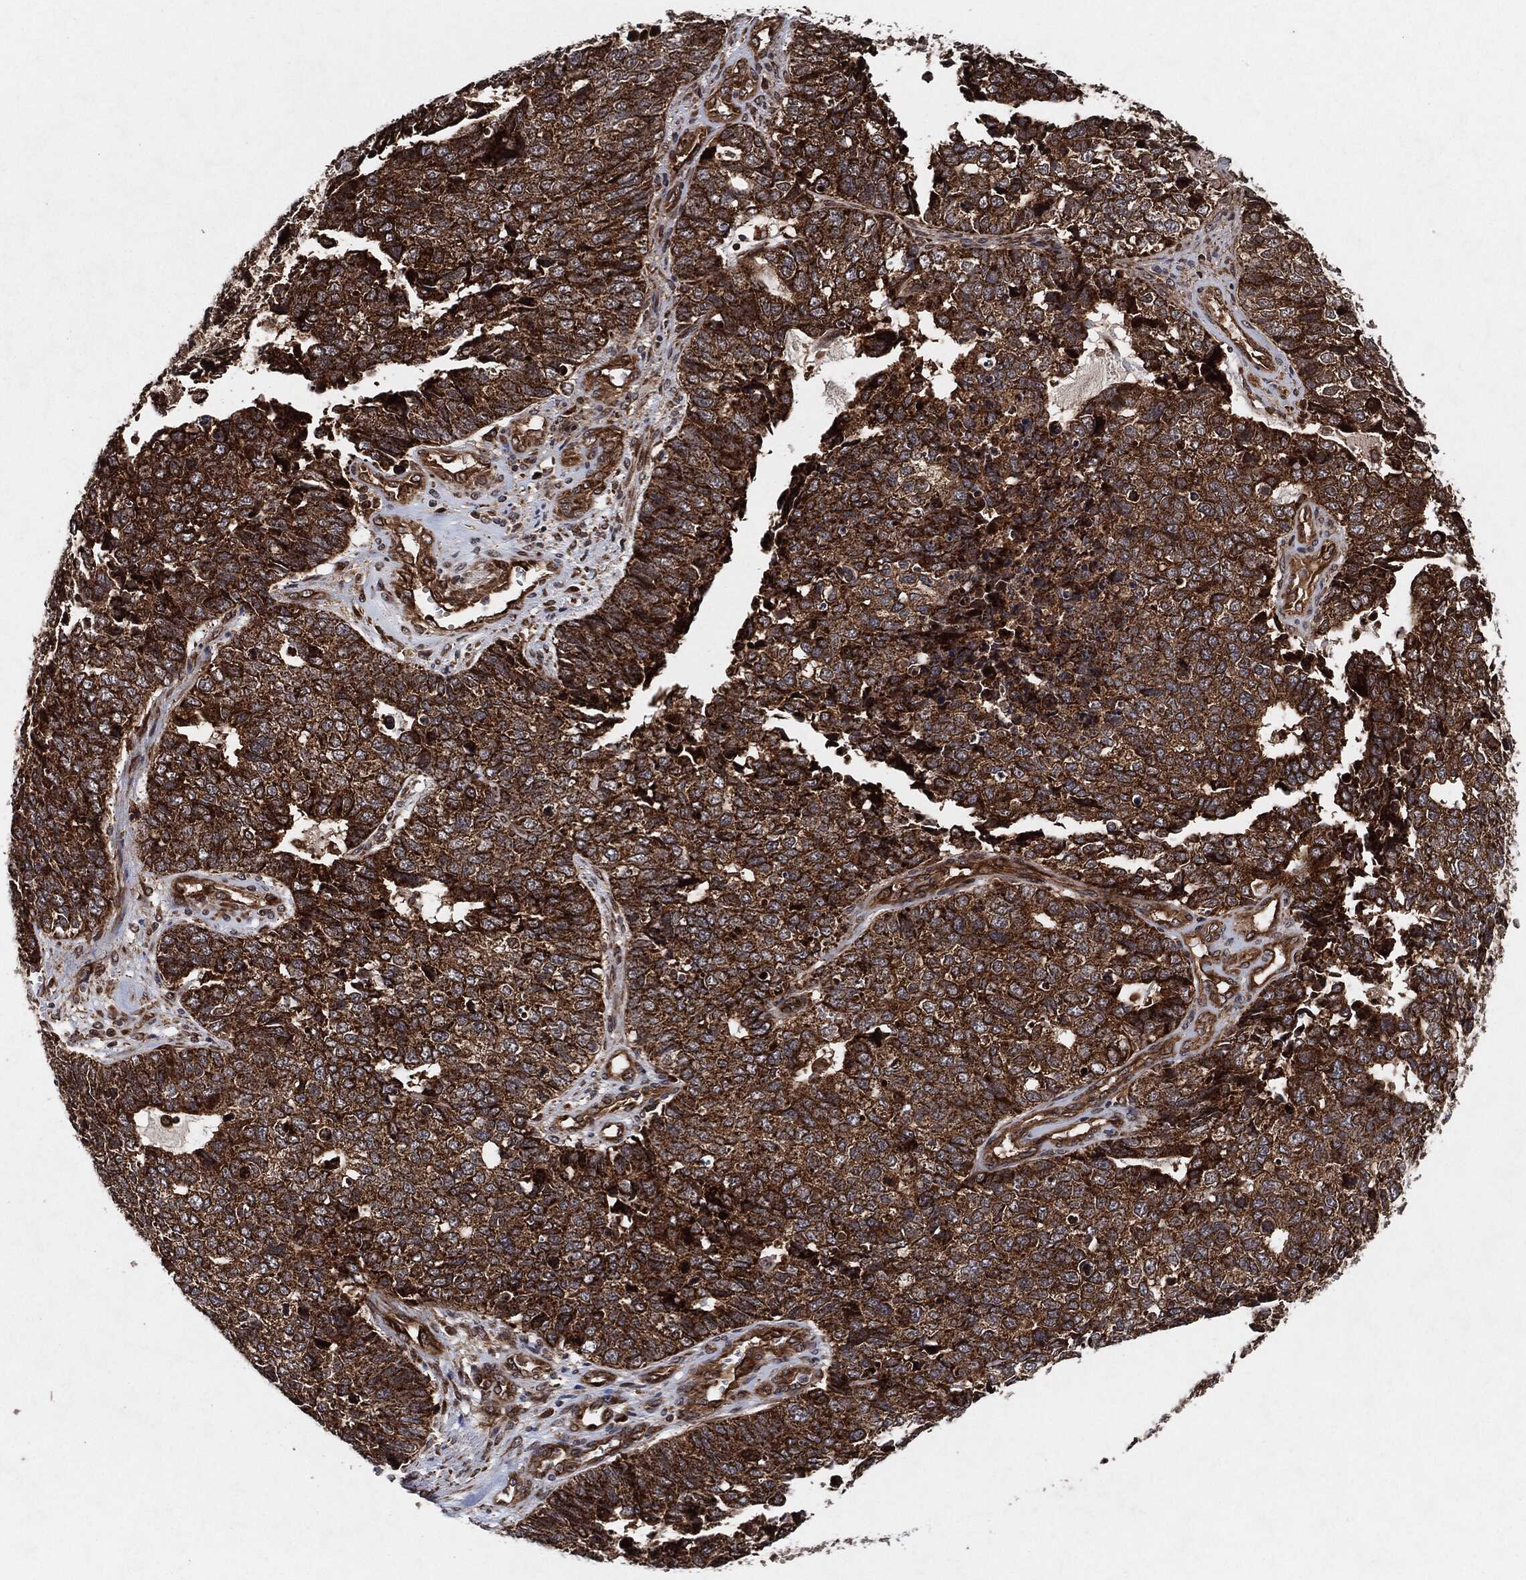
{"staining": {"intensity": "strong", "quantity": ">75%", "location": "cytoplasmic/membranous"}, "tissue": "cervical cancer", "cell_type": "Tumor cells", "image_type": "cancer", "snomed": [{"axis": "morphology", "description": "Squamous cell carcinoma, NOS"}, {"axis": "topography", "description": "Cervix"}], "caption": "DAB (3,3'-diaminobenzidine) immunohistochemical staining of squamous cell carcinoma (cervical) shows strong cytoplasmic/membranous protein staining in about >75% of tumor cells.", "gene": "BCAR1", "patient": {"sex": "female", "age": 63}}